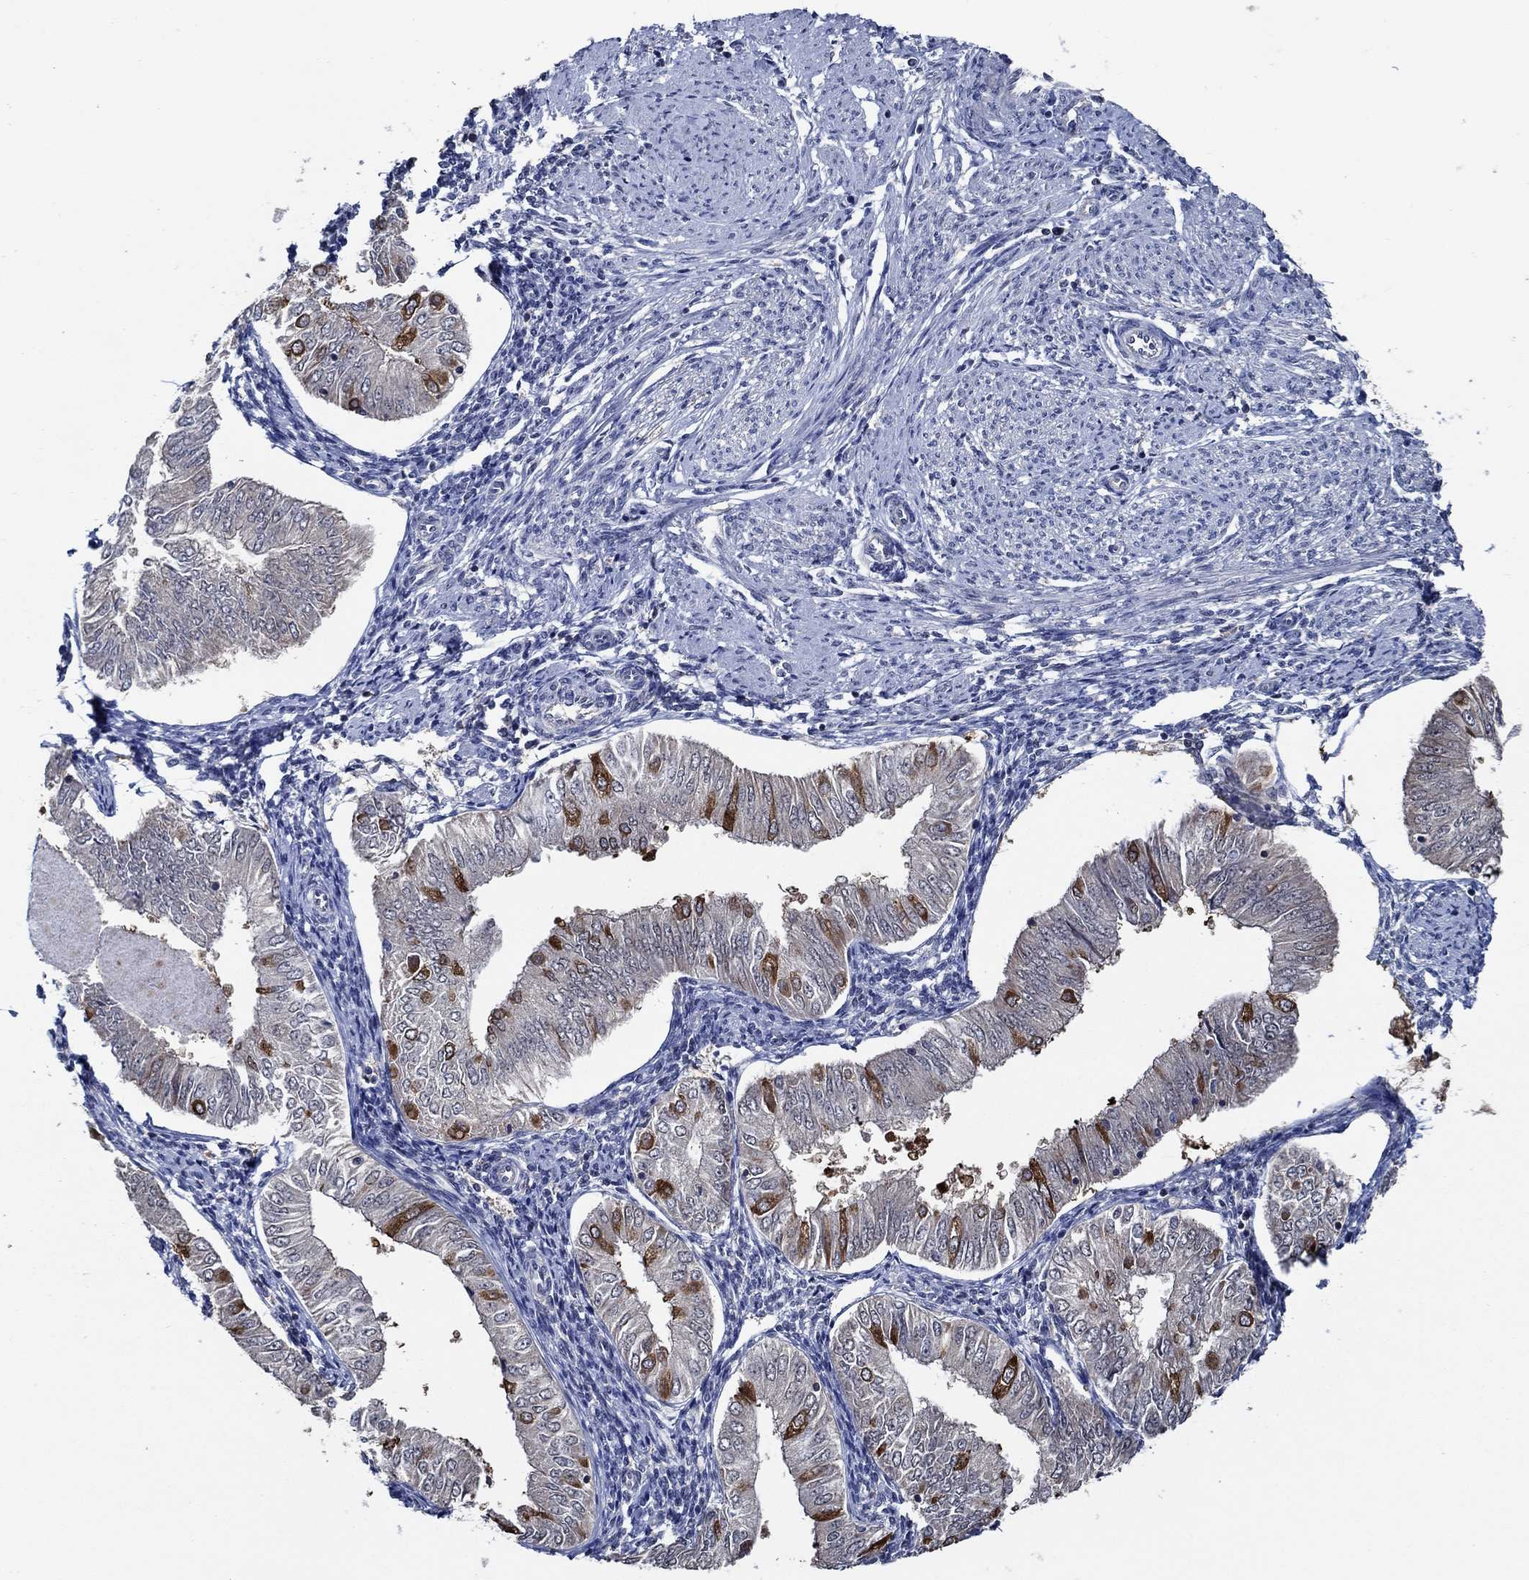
{"staining": {"intensity": "strong", "quantity": "<25%", "location": "cytoplasmic/membranous"}, "tissue": "endometrial cancer", "cell_type": "Tumor cells", "image_type": "cancer", "snomed": [{"axis": "morphology", "description": "Adenocarcinoma, NOS"}, {"axis": "topography", "description": "Endometrium"}], "caption": "Immunohistochemistry photomicrograph of endometrial adenocarcinoma stained for a protein (brown), which reveals medium levels of strong cytoplasmic/membranous staining in approximately <25% of tumor cells.", "gene": "DACT1", "patient": {"sex": "female", "age": 53}}